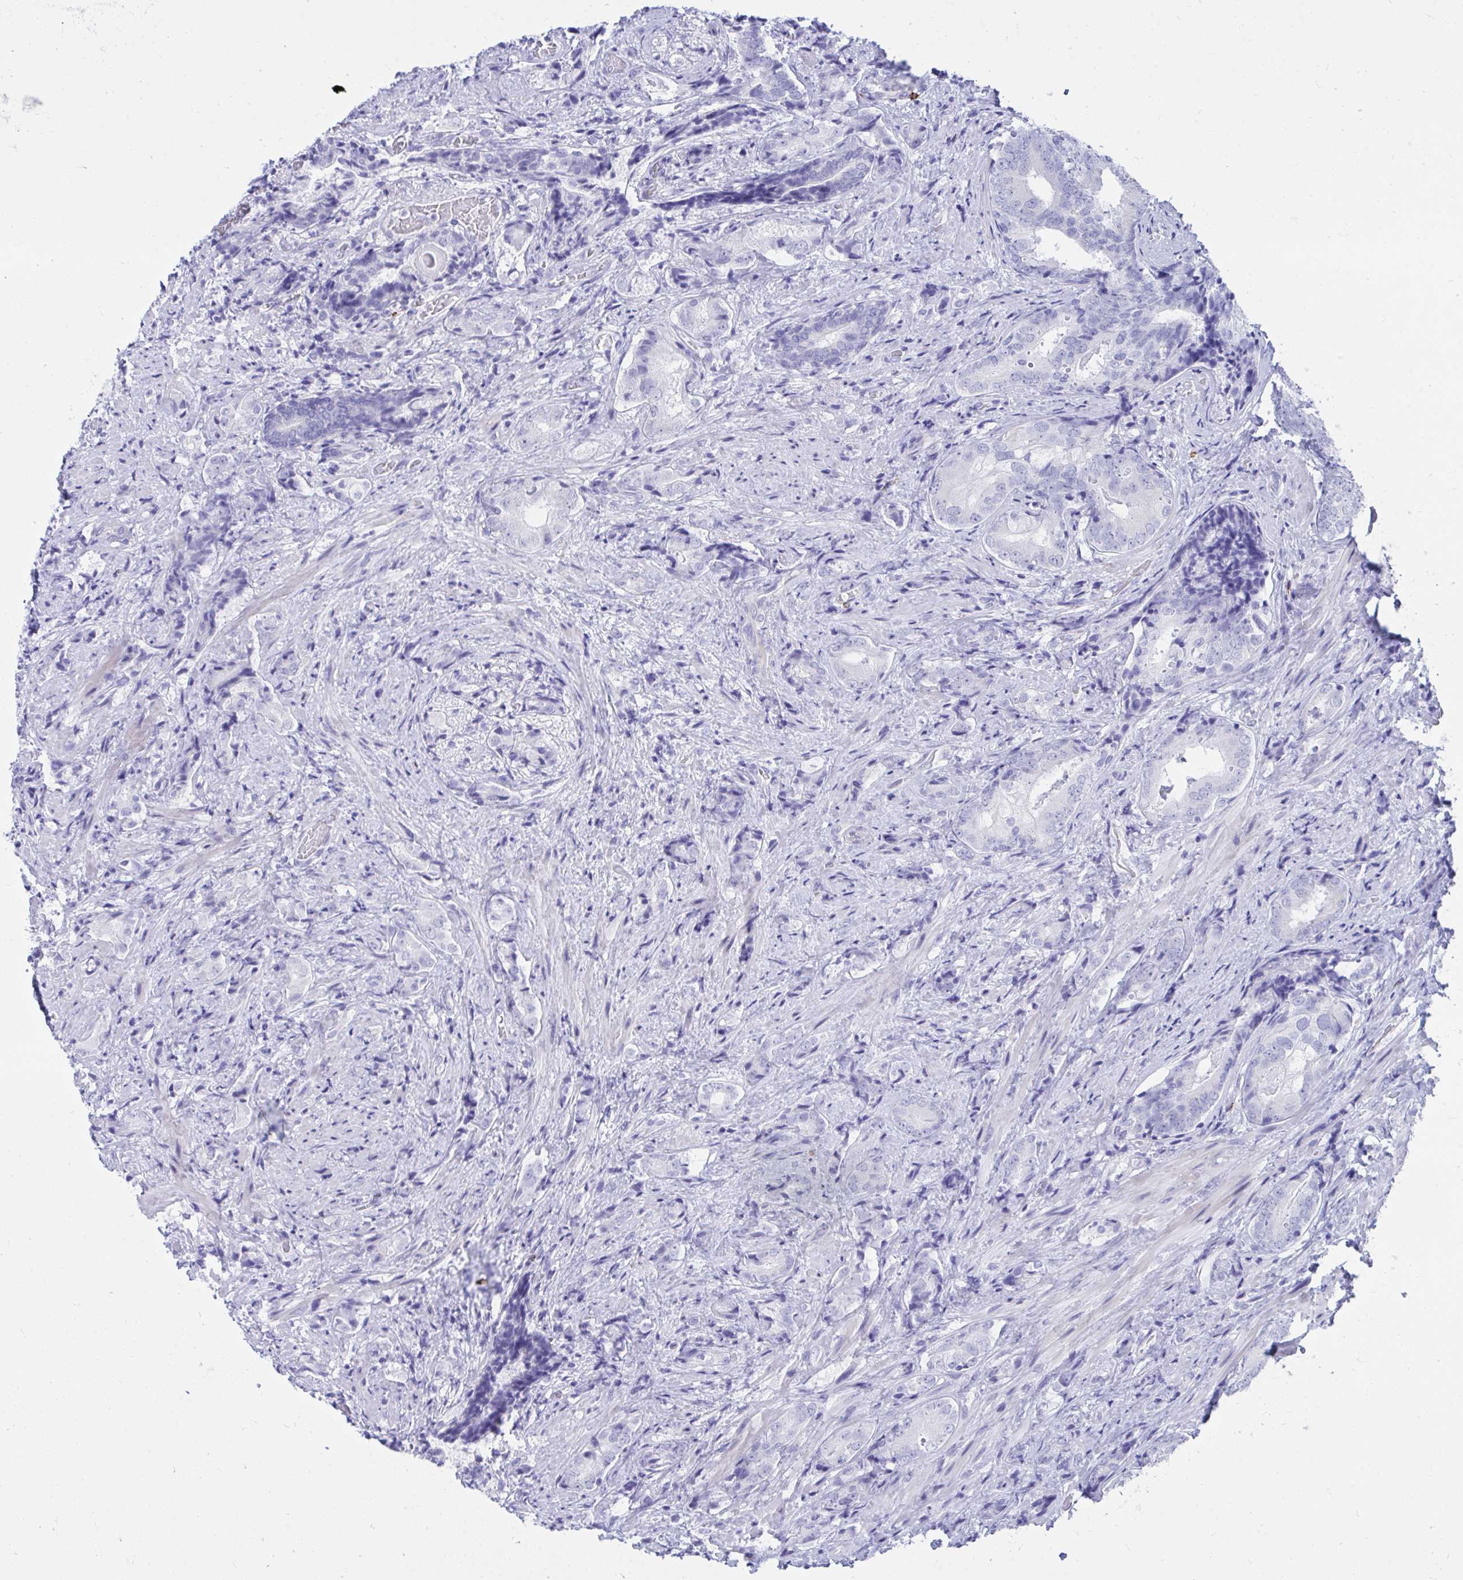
{"staining": {"intensity": "negative", "quantity": "none", "location": "none"}, "tissue": "prostate cancer", "cell_type": "Tumor cells", "image_type": "cancer", "snomed": [{"axis": "morphology", "description": "Adenocarcinoma, High grade"}, {"axis": "topography", "description": "Prostate"}], "caption": "The micrograph exhibits no staining of tumor cells in prostate cancer (adenocarcinoma (high-grade)).", "gene": "SHISA8", "patient": {"sex": "male", "age": 62}}